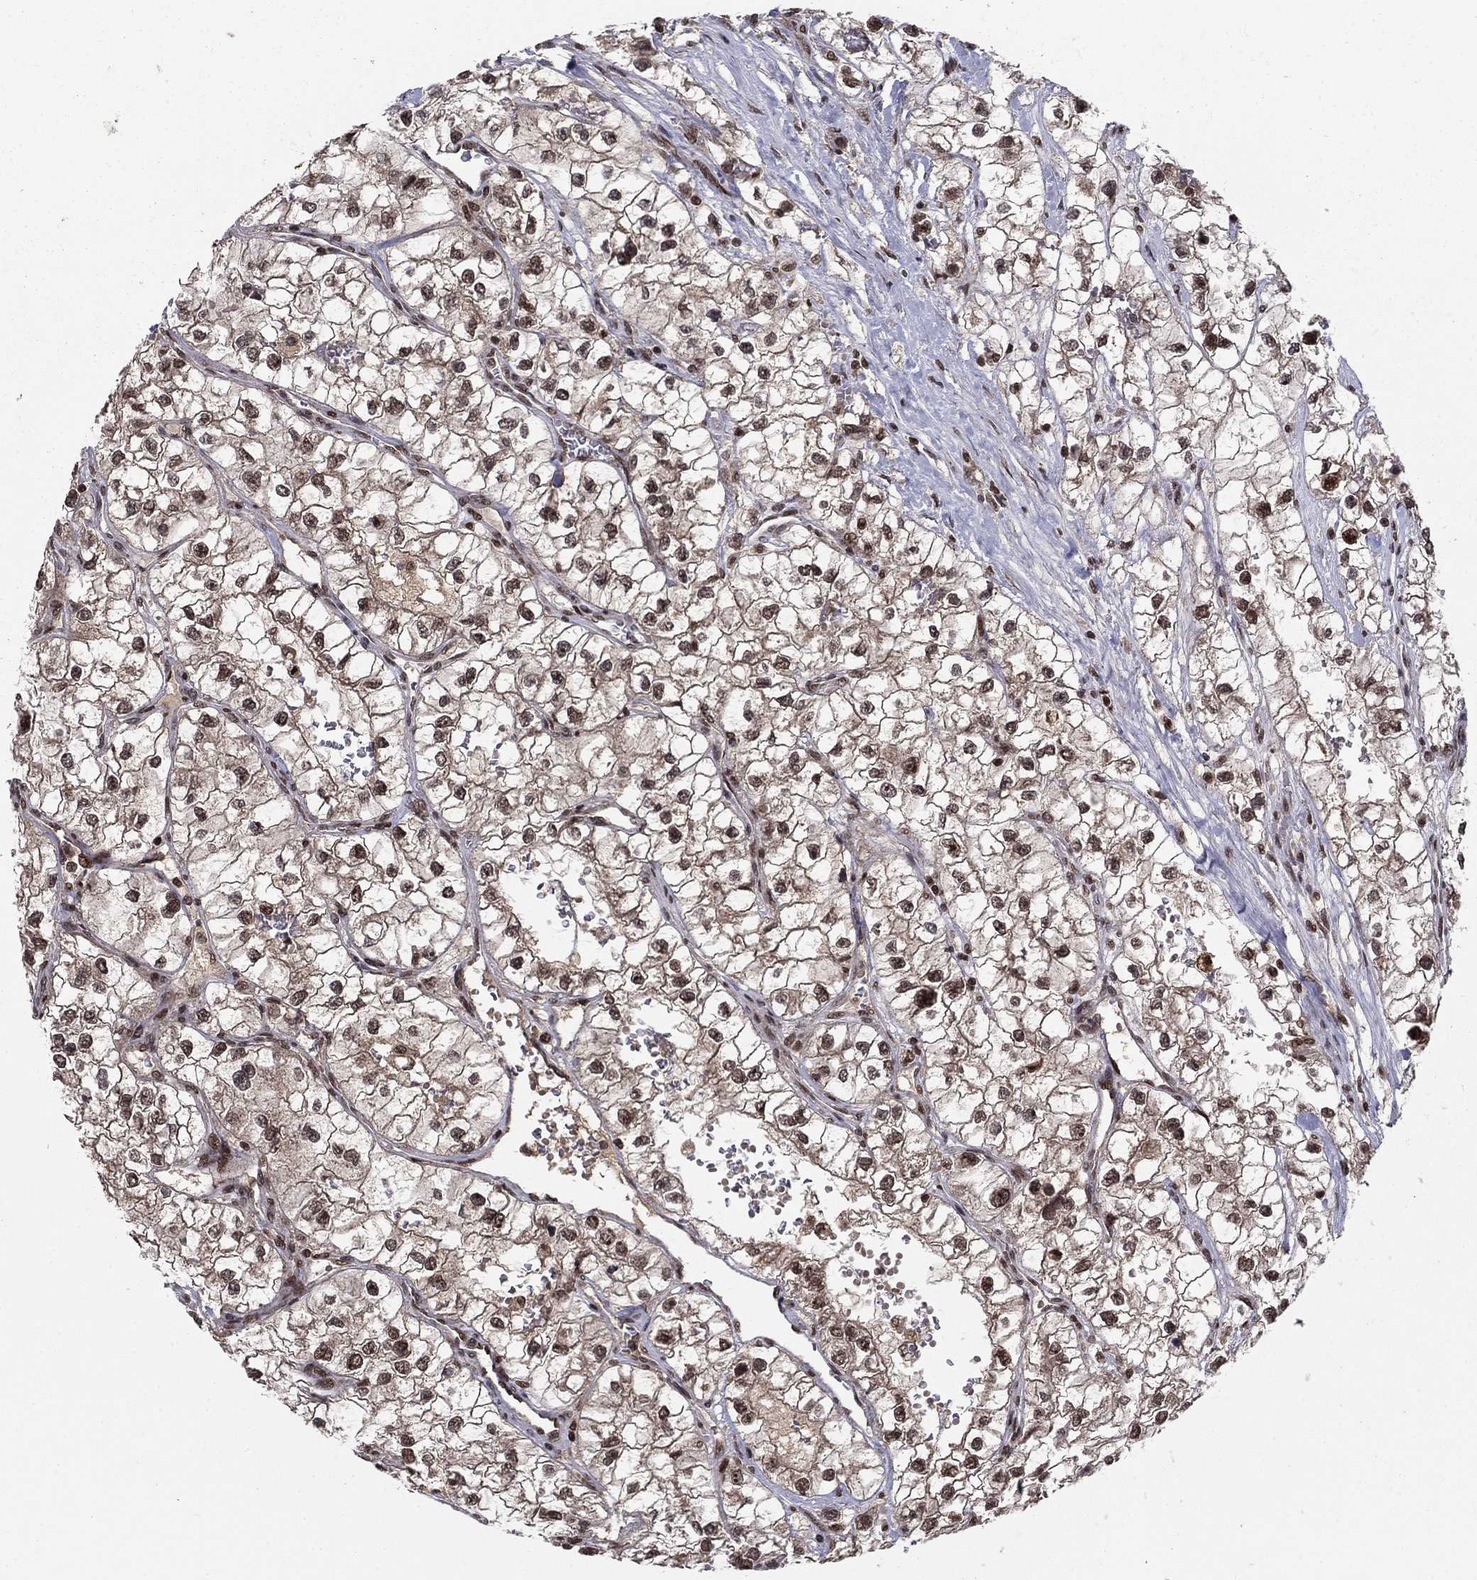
{"staining": {"intensity": "moderate", "quantity": "25%-75%", "location": "cytoplasmic/membranous,nuclear"}, "tissue": "renal cancer", "cell_type": "Tumor cells", "image_type": "cancer", "snomed": [{"axis": "morphology", "description": "Adenocarcinoma, NOS"}, {"axis": "topography", "description": "Kidney"}], "caption": "Renal cancer tissue exhibits moderate cytoplasmic/membranous and nuclear positivity in approximately 25%-75% of tumor cells, visualized by immunohistochemistry.", "gene": "CDCA7L", "patient": {"sex": "male", "age": 59}}